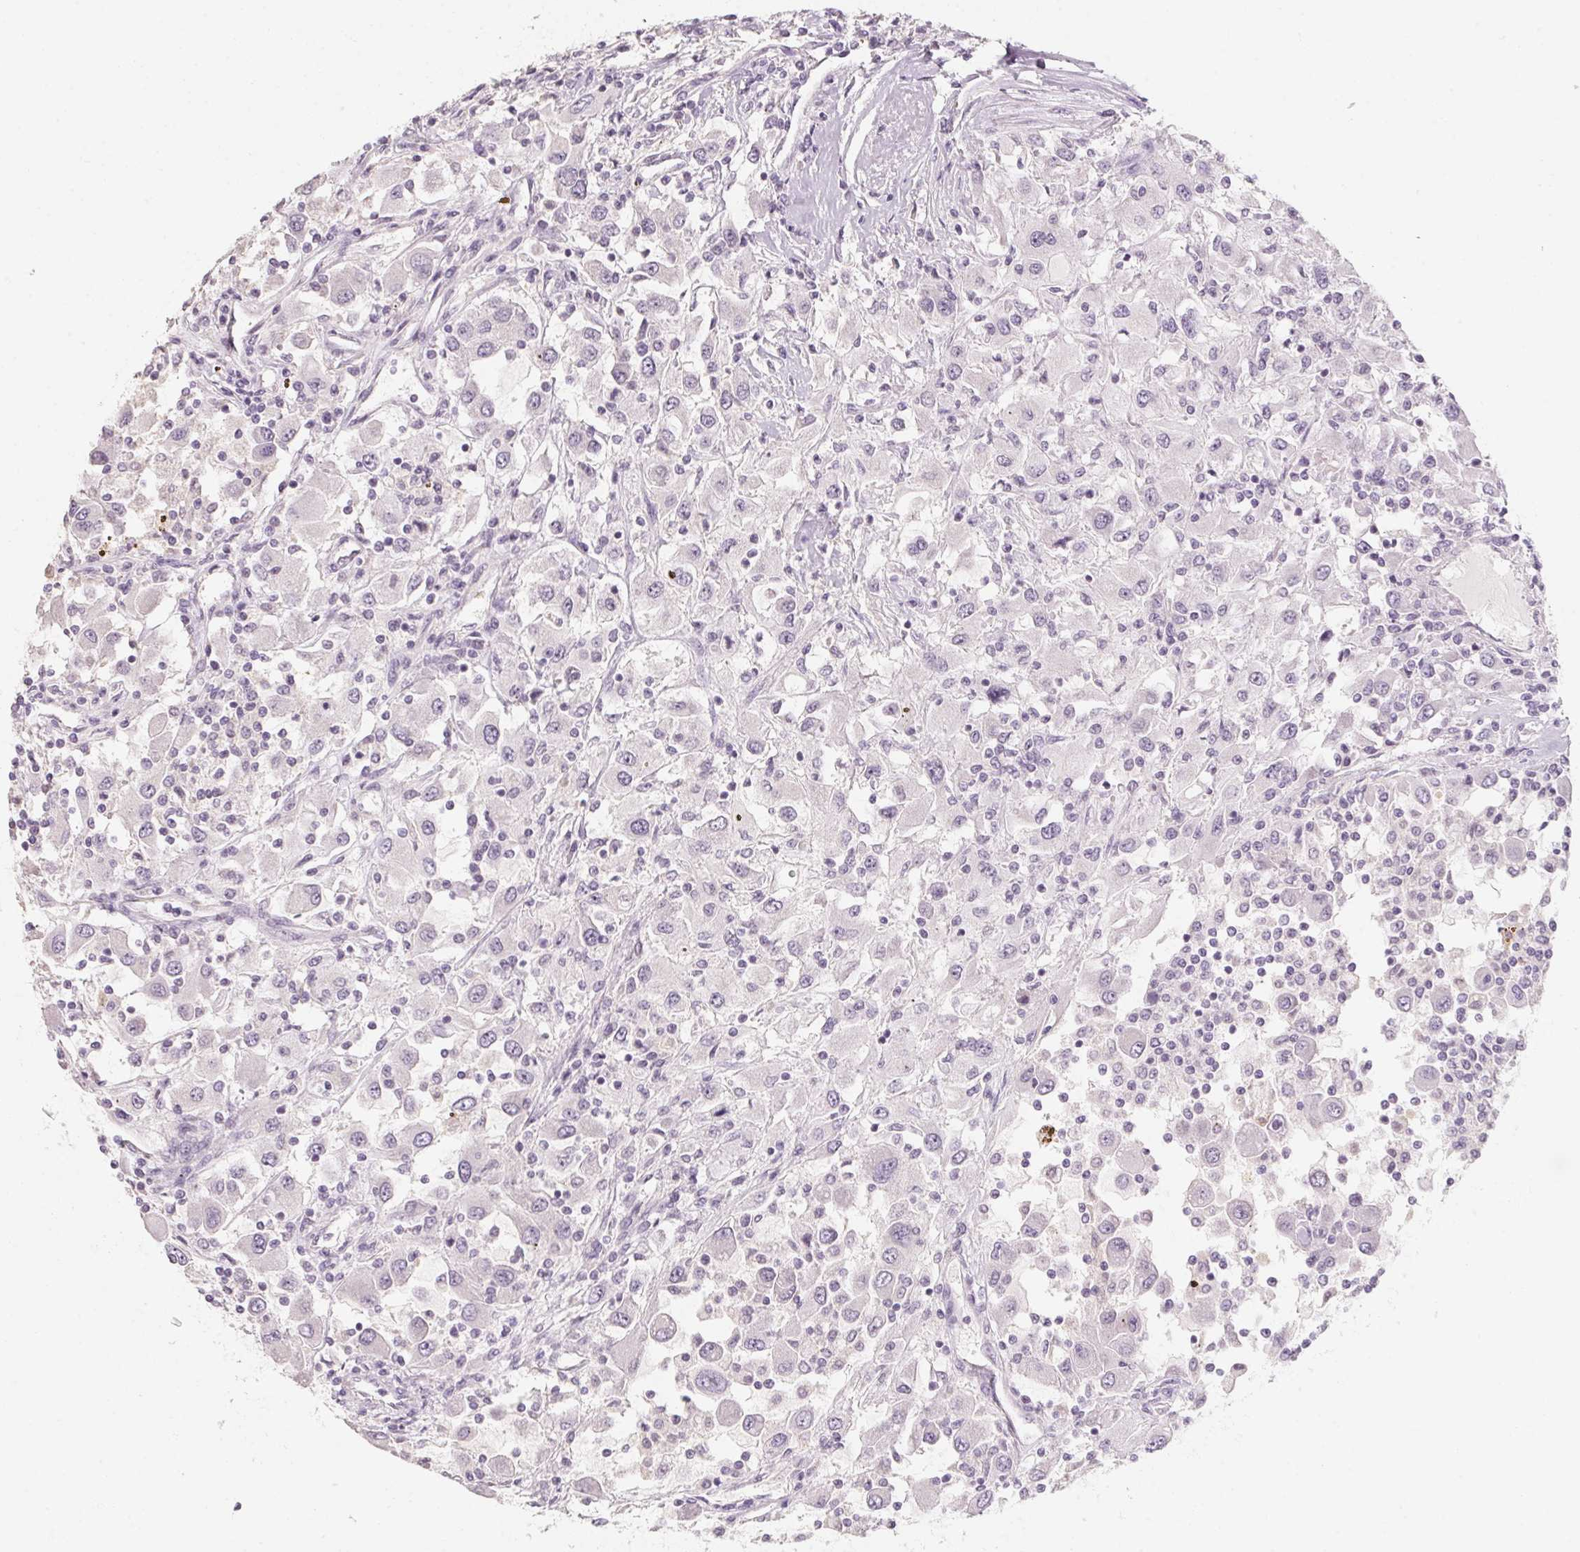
{"staining": {"intensity": "negative", "quantity": "none", "location": "none"}, "tissue": "renal cancer", "cell_type": "Tumor cells", "image_type": "cancer", "snomed": [{"axis": "morphology", "description": "Adenocarcinoma, NOS"}, {"axis": "topography", "description": "Kidney"}], "caption": "An immunohistochemistry image of renal cancer (adenocarcinoma) is shown. There is no staining in tumor cells of renal cancer (adenocarcinoma).", "gene": "CAPZA3", "patient": {"sex": "female", "age": 67}}